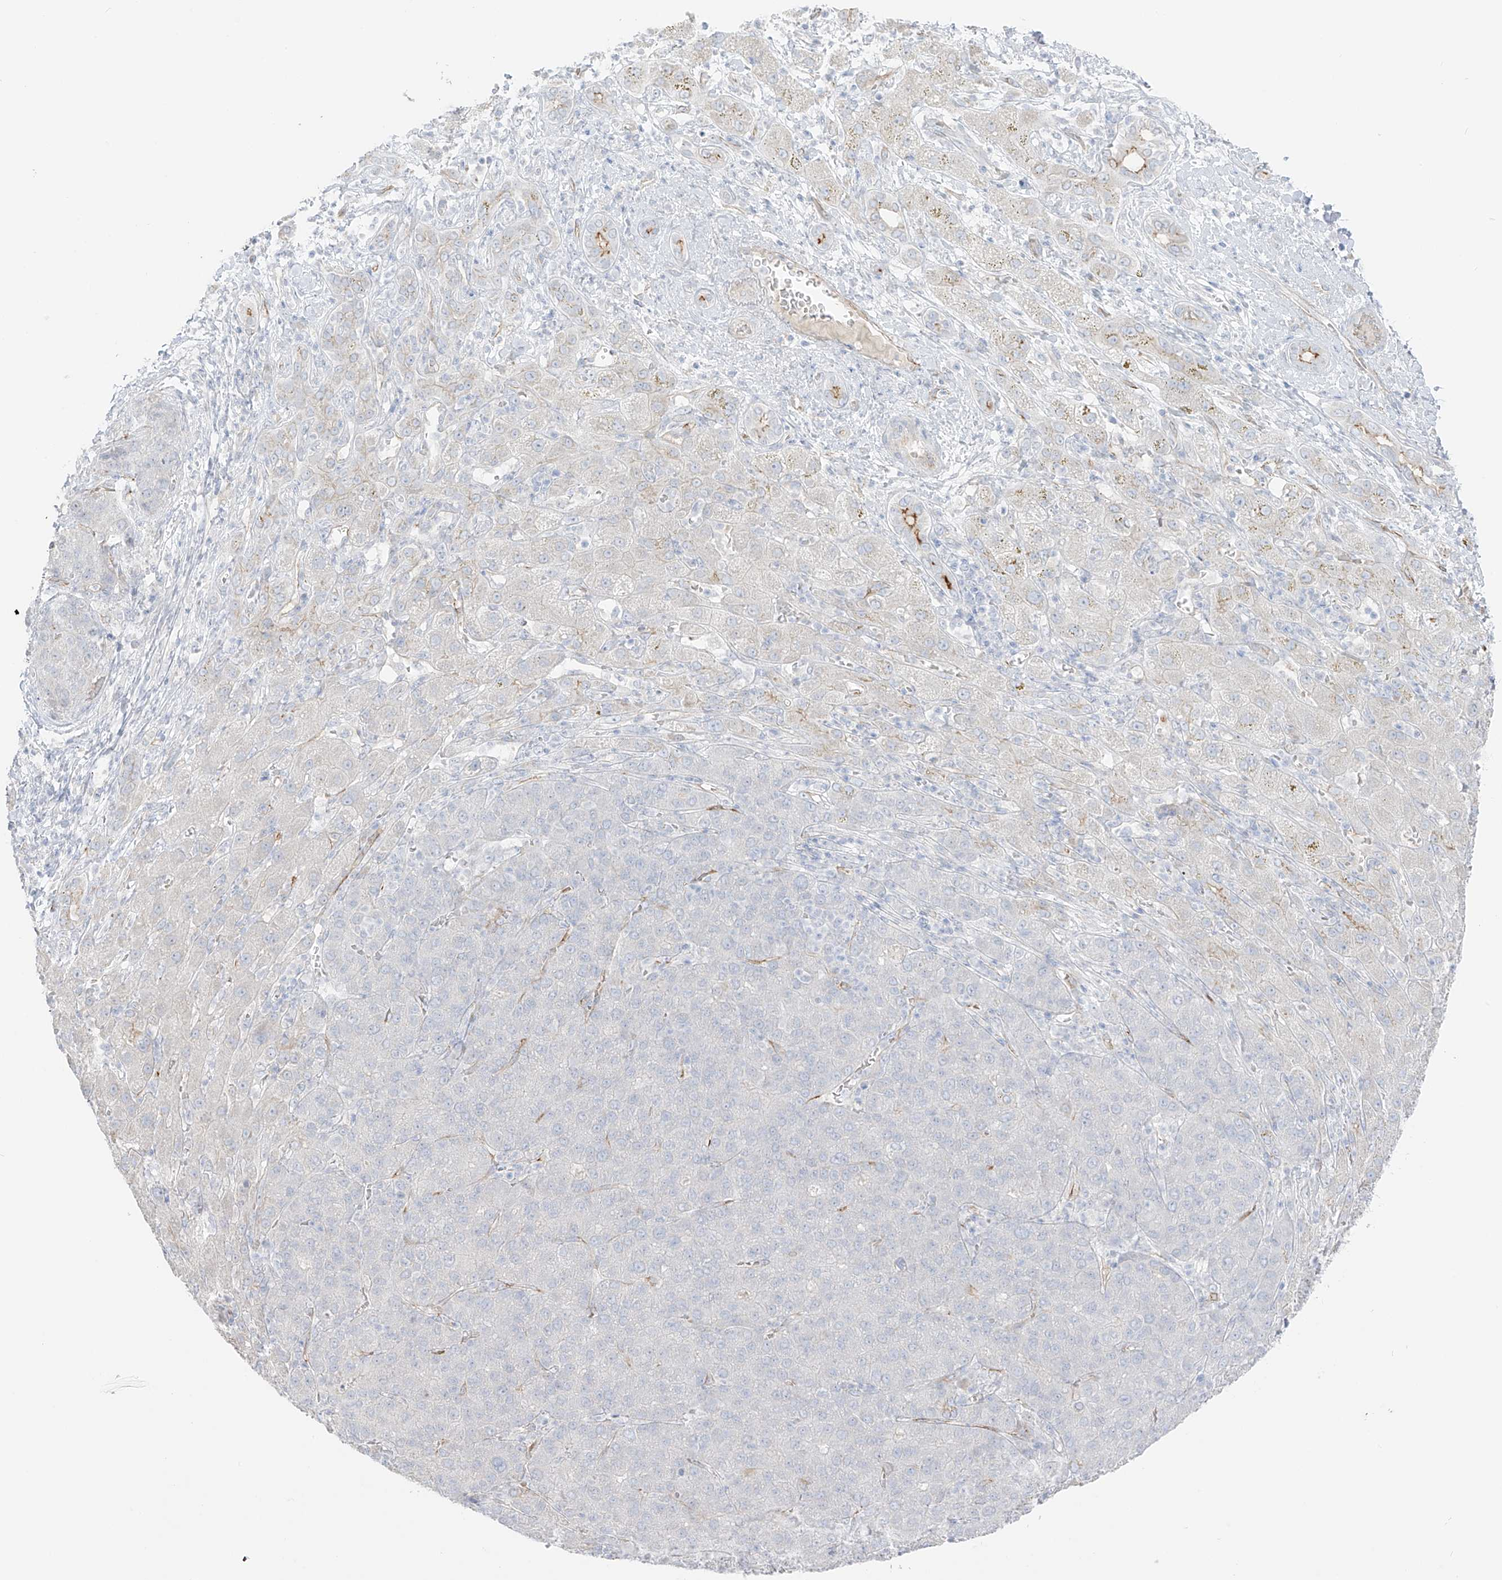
{"staining": {"intensity": "negative", "quantity": "none", "location": "none"}, "tissue": "liver cancer", "cell_type": "Tumor cells", "image_type": "cancer", "snomed": [{"axis": "morphology", "description": "Carcinoma, Hepatocellular, NOS"}, {"axis": "topography", "description": "Liver"}], "caption": "This is an IHC histopathology image of human hepatocellular carcinoma (liver). There is no expression in tumor cells.", "gene": "C11orf87", "patient": {"sex": "male", "age": 65}}